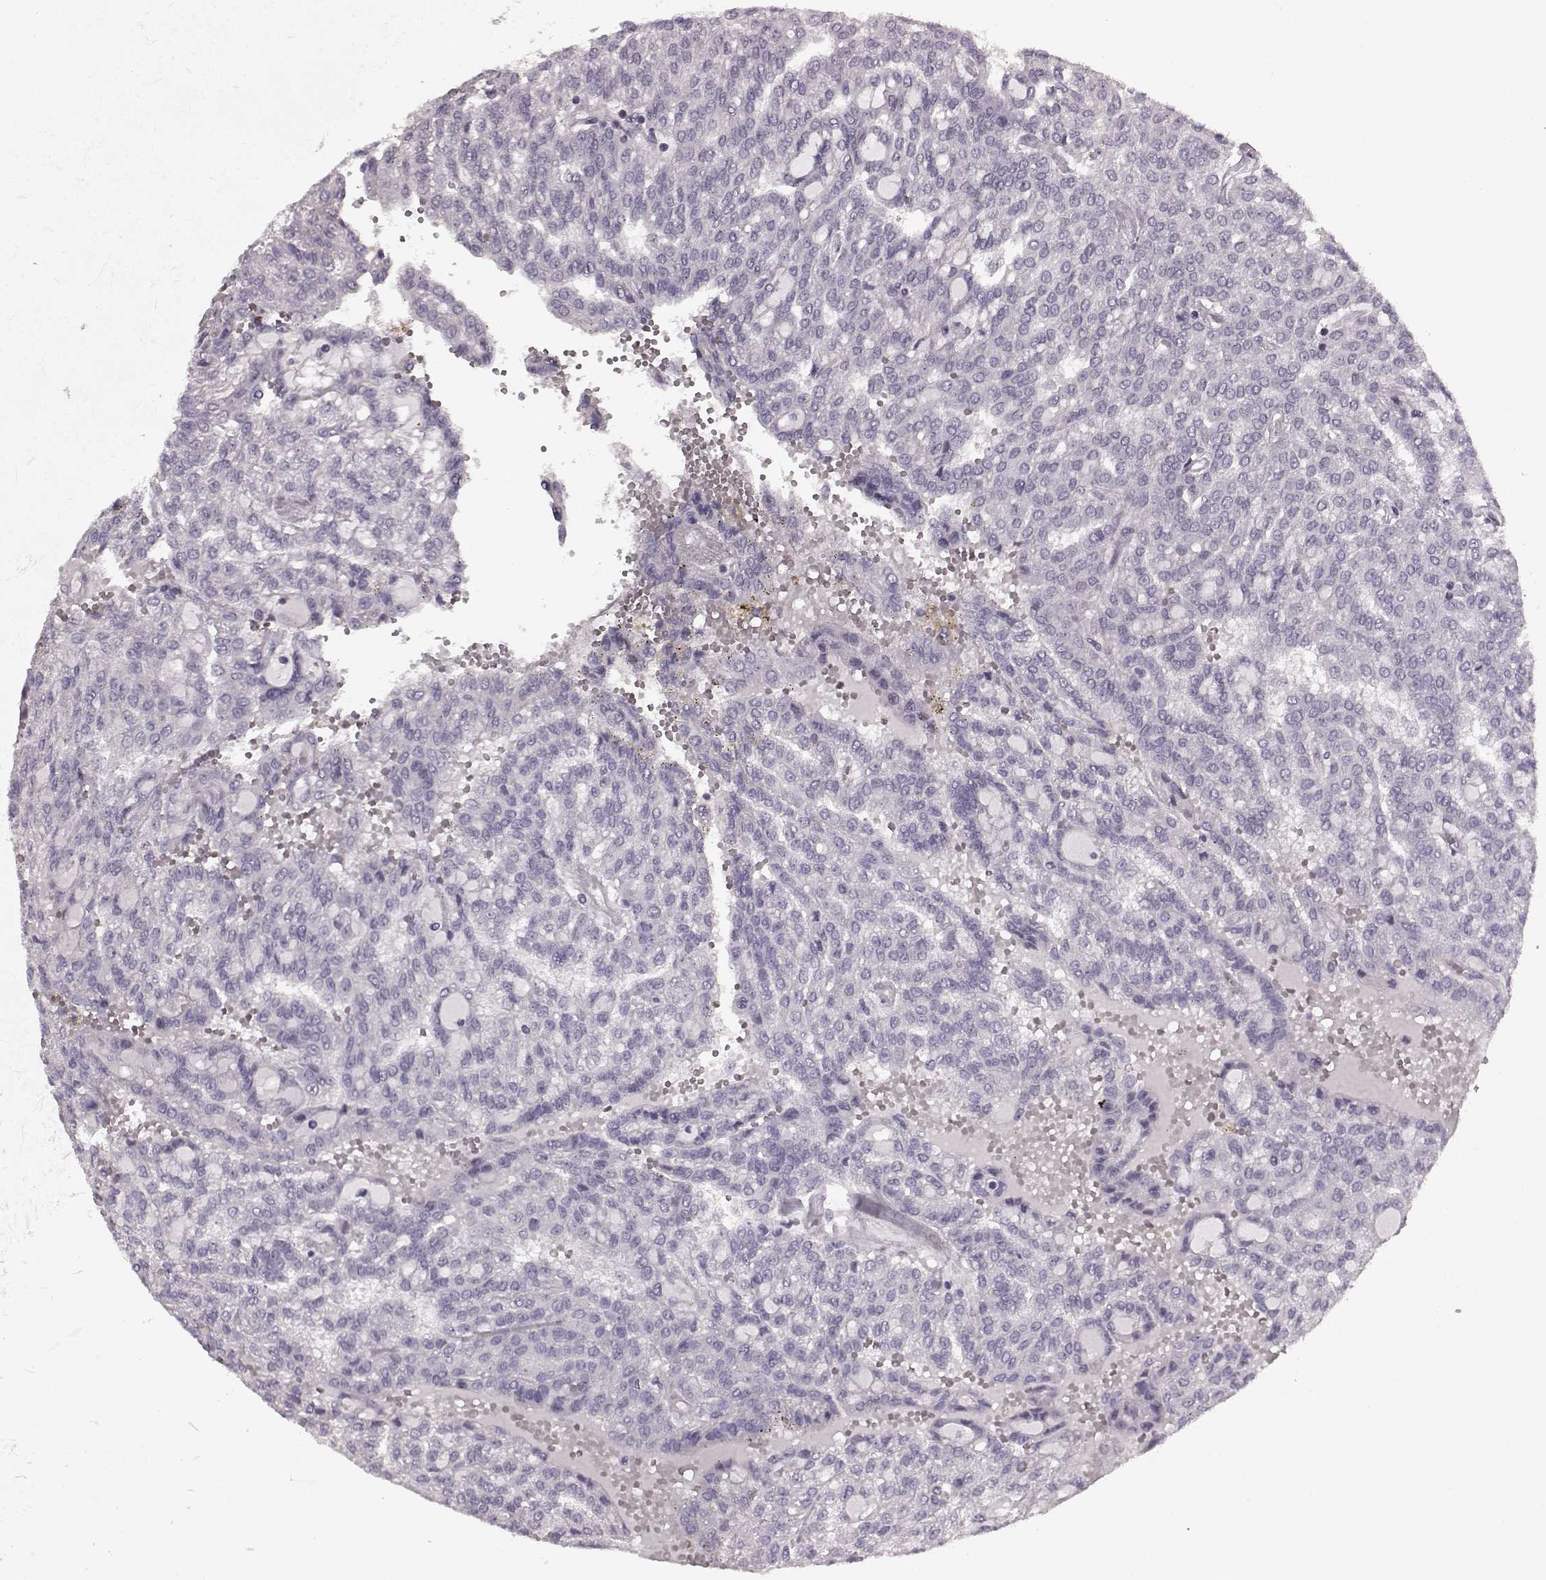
{"staining": {"intensity": "negative", "quantity": "none", "location": "none"}, "tissue": "renal cancer", "cell_type": "Tumor cells", "image_type": "cancer", "snomed": [{"axis": "morphology", "description": "Adenocarcinoma, NOS"}, {"axis": "topography", "description": "Kidney"}], "caption": "DAB (3,3'-diaminobenzidine) immunohistochemical staining of renal cancer (adenocarcinoma) exhibits no significant positivity in tumor cells.", "gene": "CST7", "patient": {"sex": "male", "age": 63}}